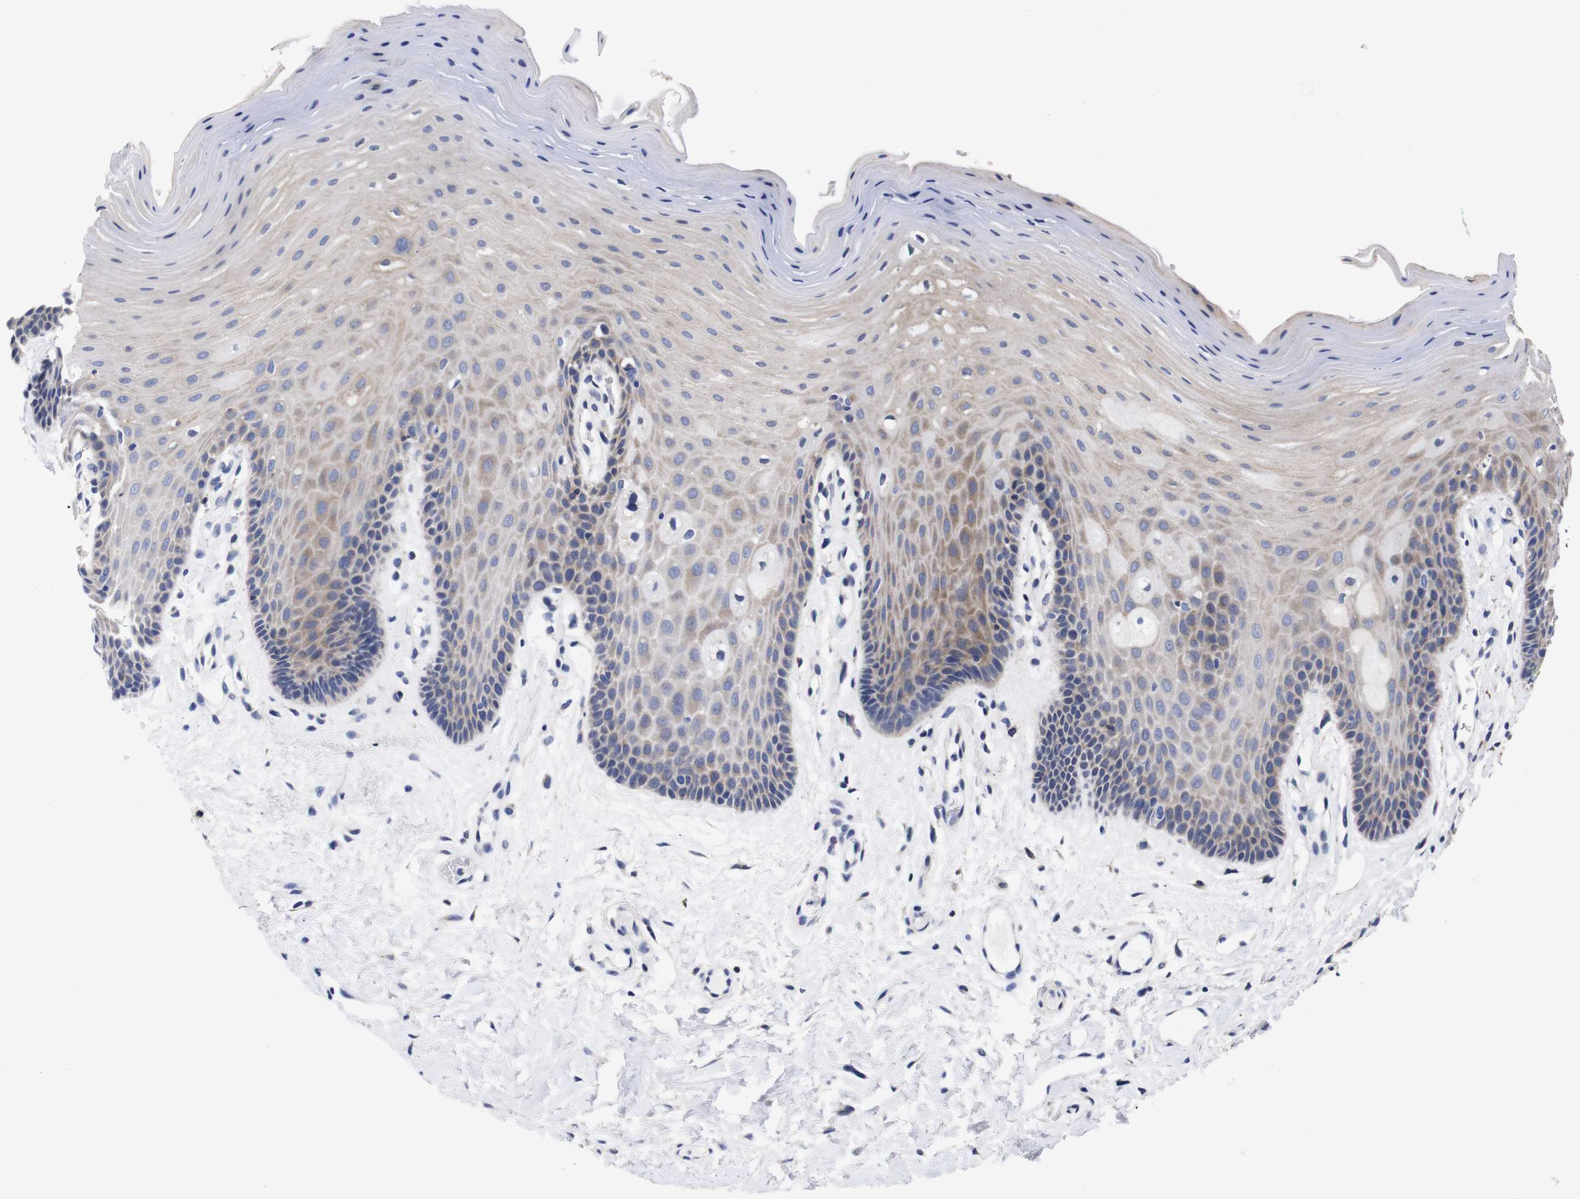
{"staining": {"intensity": "weak", "quantity": "25%-75%", "location": "cytoplasmic/membranous"}, "tissue": "oral mucosa", "cell_type": "Squamous epithelial cells", "image_type": "normal", "snomed": [{"axis": "morphology", "description": "Normal tissue, NOS"}, {"axis": "morphology", "description": "Squamous cell carcinoma, NOS"}, {"axis": "topography", "description": "Skeletal muscle"}, {"axis": "topography", "description": "Adipose tissue"}, {"axis": "topography", "description": "Vascular tissue"}, {"axis": "topography", "description": "Oral tissue"}, {"axis": "topography", "description": "Peripheral nerve tissue"}, {"axis": "topography", "description": "Head-Neck"}], "caption": "Oral mucosa stained for a protein (brown) demonstrates weak cytoplasmic/membranous positive expression in approximately 25%-75% of squamous epithelial cells.", "gene": "OPN3", "patient": {"sex": "male", "age": 71}}